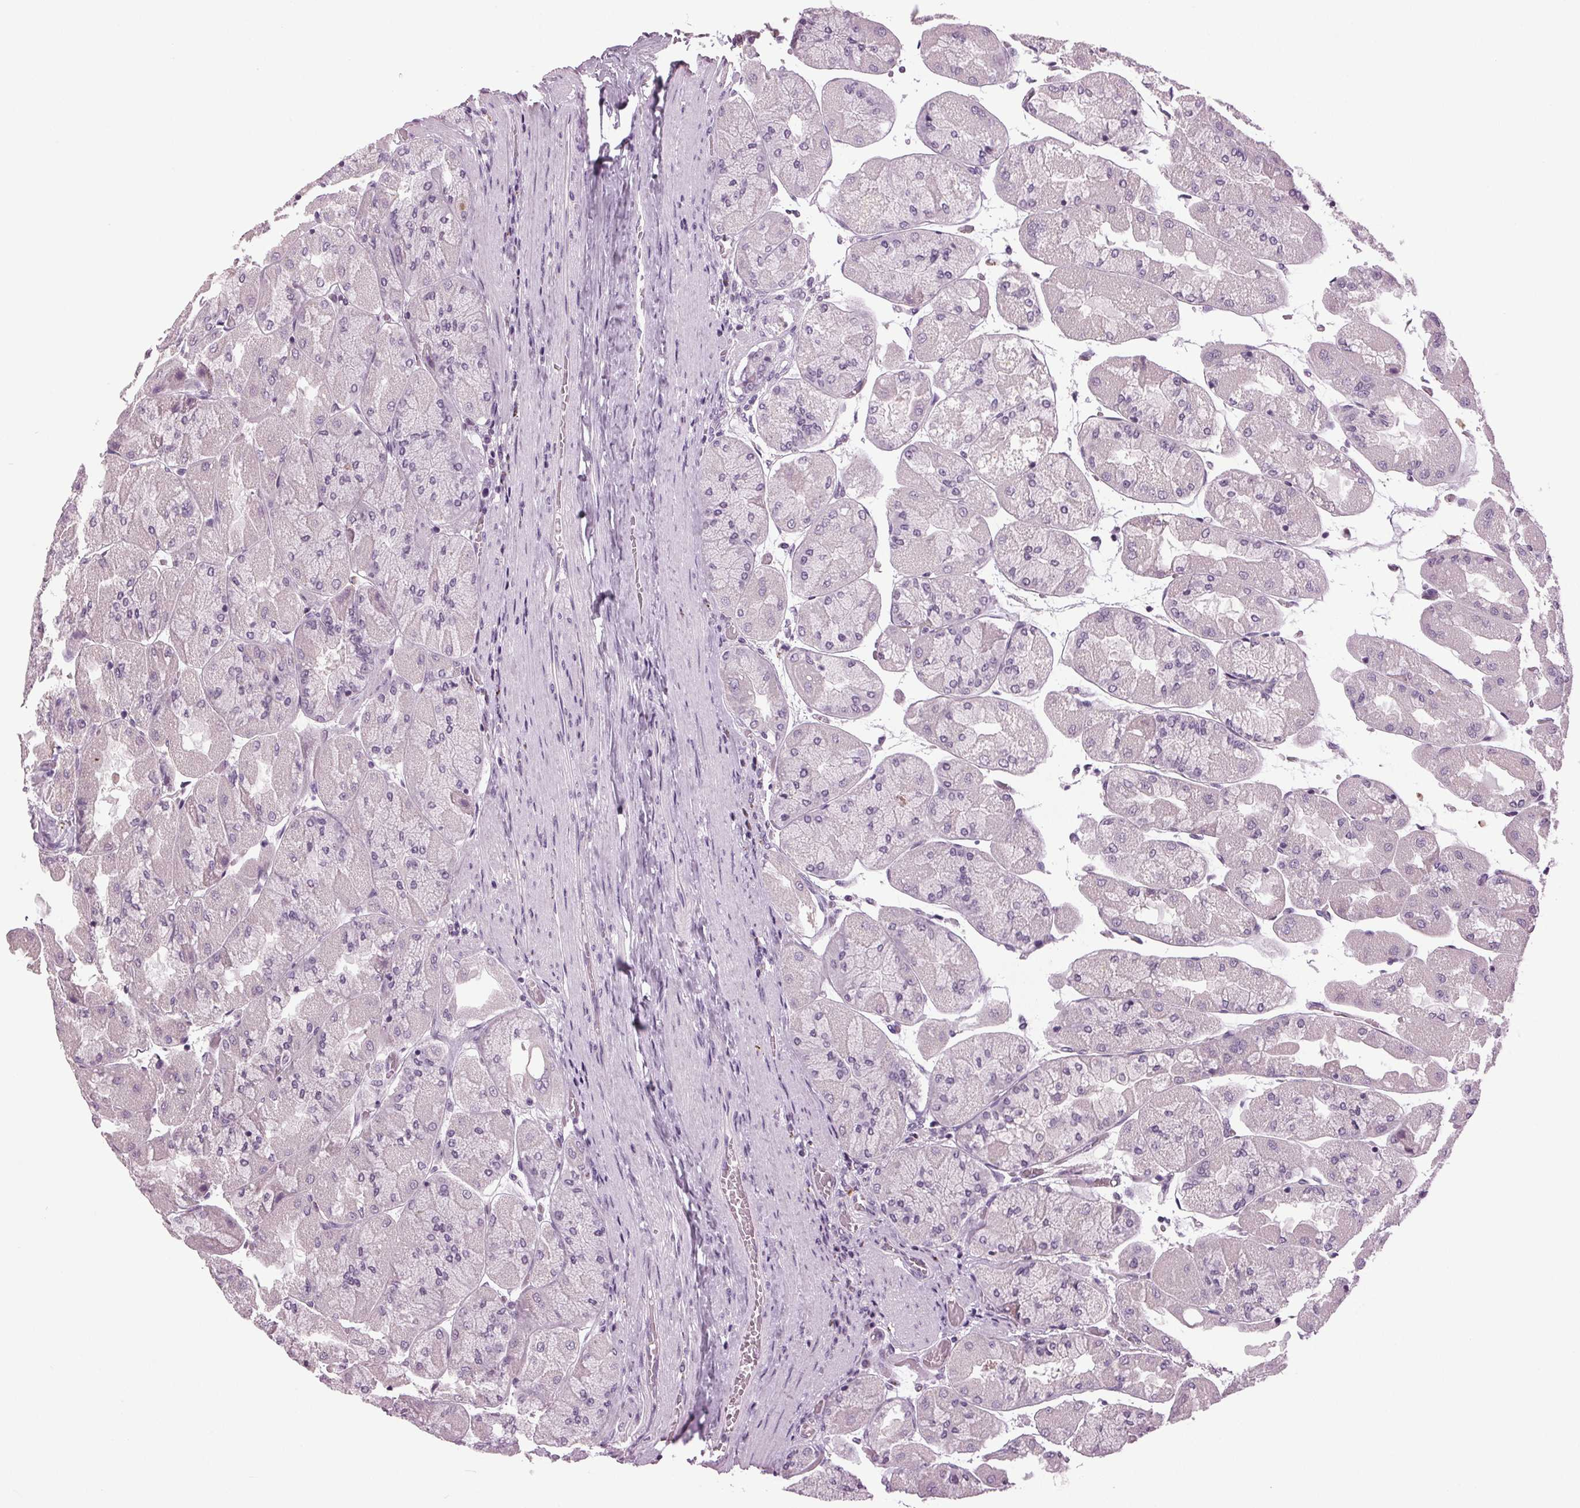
{"staining": {"intensity": "negative", "quantity": "none", "location": "none"}, "tissue": "stomach", "cell_type": "Glandular cells", "image_type": "normal", "snomed": [{"axis": "morphology", "description": "Normal tissue, NOS"}, {"axis": "topography", "description": "Stomach"}], "caption": "IHC histopathology image of benign stomach: stomach stained with DAB reveals no significant protein expression in glandular cells. (Immunohistochemistry, brightfield microscopy, high magnification).", "gene": "DNAH12", "patient": {"sex": "female", "age": 61}}